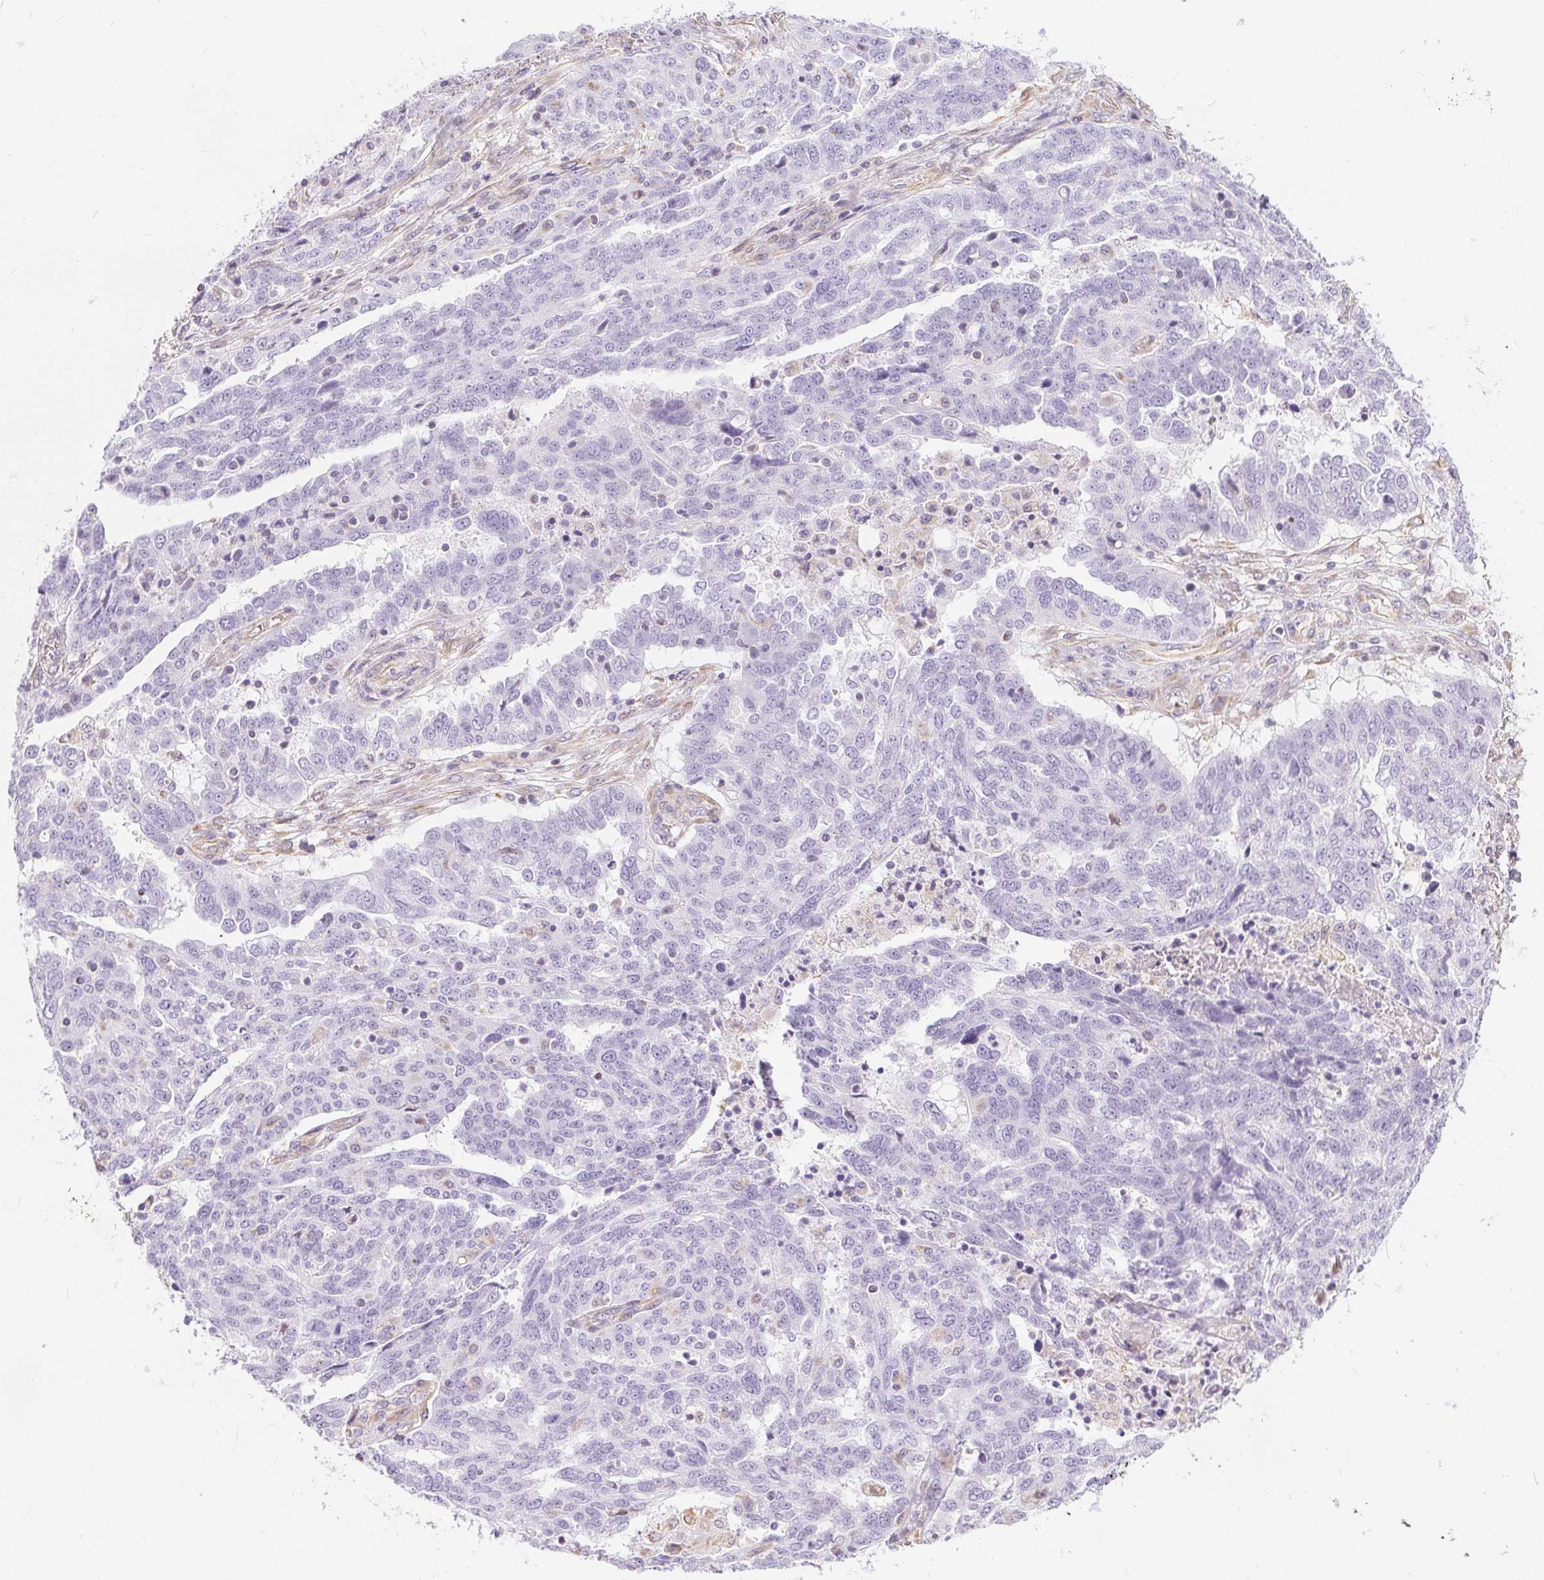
{"staining": {"intensity": "negative", "quantity": "none", "location": "none"}, "tissue": "ovarian cancer", "cell_type": "Tumor cells", "image_type": "cancer", "snomed": [{"axis": "morphology", "description": "Cystadenocarcinoma, serous, NOS"}, {"axis": "topography", "description": "Ovary"}], "caption": "High magnification brightfield microscopy of ovarian serous cystadenocarcinoma stained with DAB (brown) and counterstained with hematoxylin (blue): tumor cells show no significant expression.", "gene": "GFAP", "patient": {"sex": "female", "age": 67}}